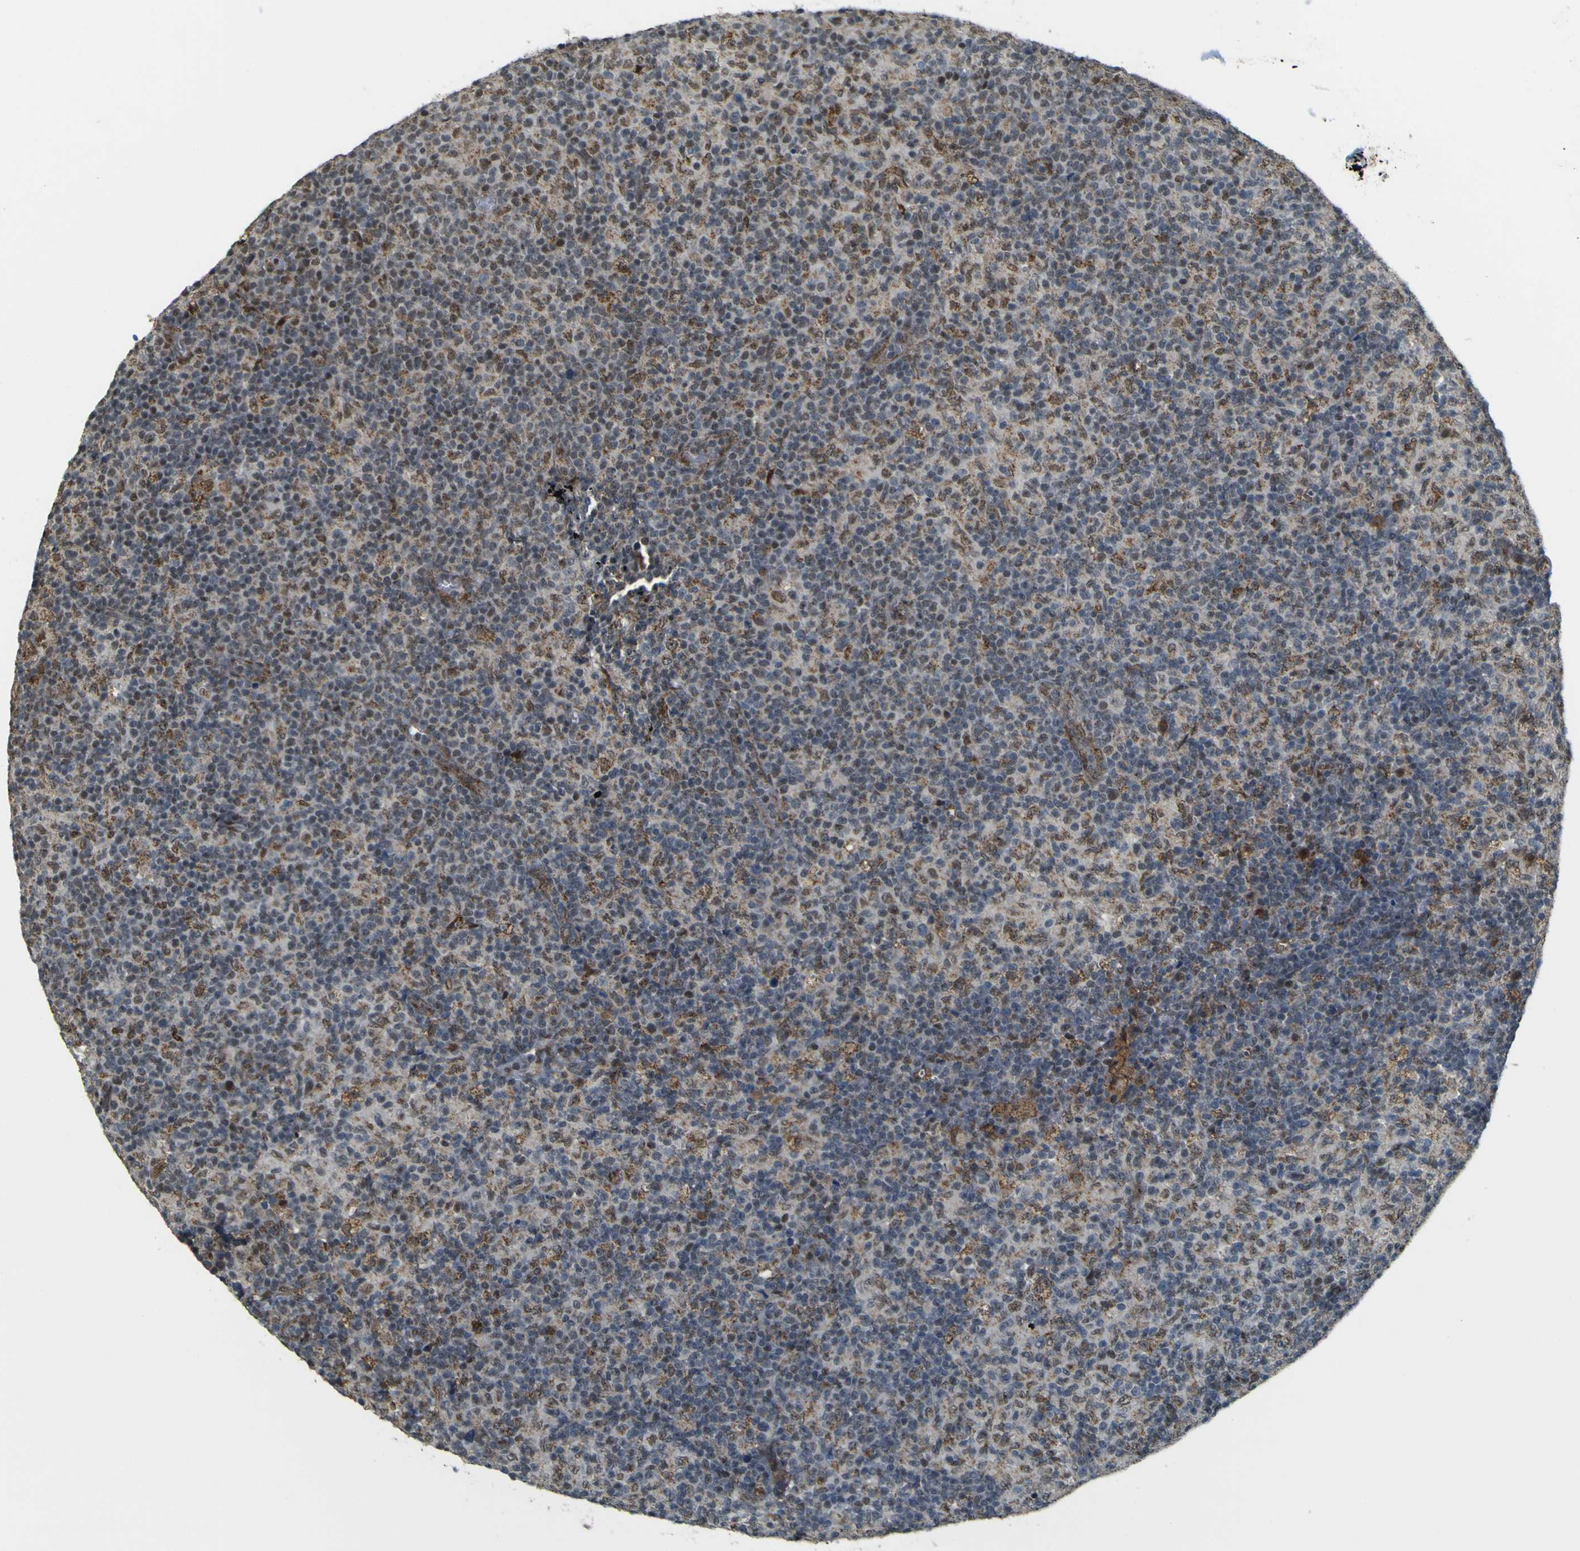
{"staining": {"intensity": "moderate", "quantity": "25%-75%", "location": "cytoplasmic/membranous"}, "tissue": "lymph node", "cell_type": "Germinal center cells", "image_type": "normal", "snomed": [{"axis": "morphology", "description": "Normal tissue, NOS"}, {"axis": "morphology", "description": "Inflammation, NOS"}, {"axis": "topography", "description": "Lymph node"}], "caption": "Brown immunohistochemical staining in benign human lymph node exhibits moderate cytoplasmic/membranous staining in approximately 25%-75% of germinal center cells. Using DAB (brown) and hematoxylin (blue) stains, captured at high magnification using brightfield microscopy.", "gene": "ACBD5", "patient": {"sex": "male", "age": 55}}